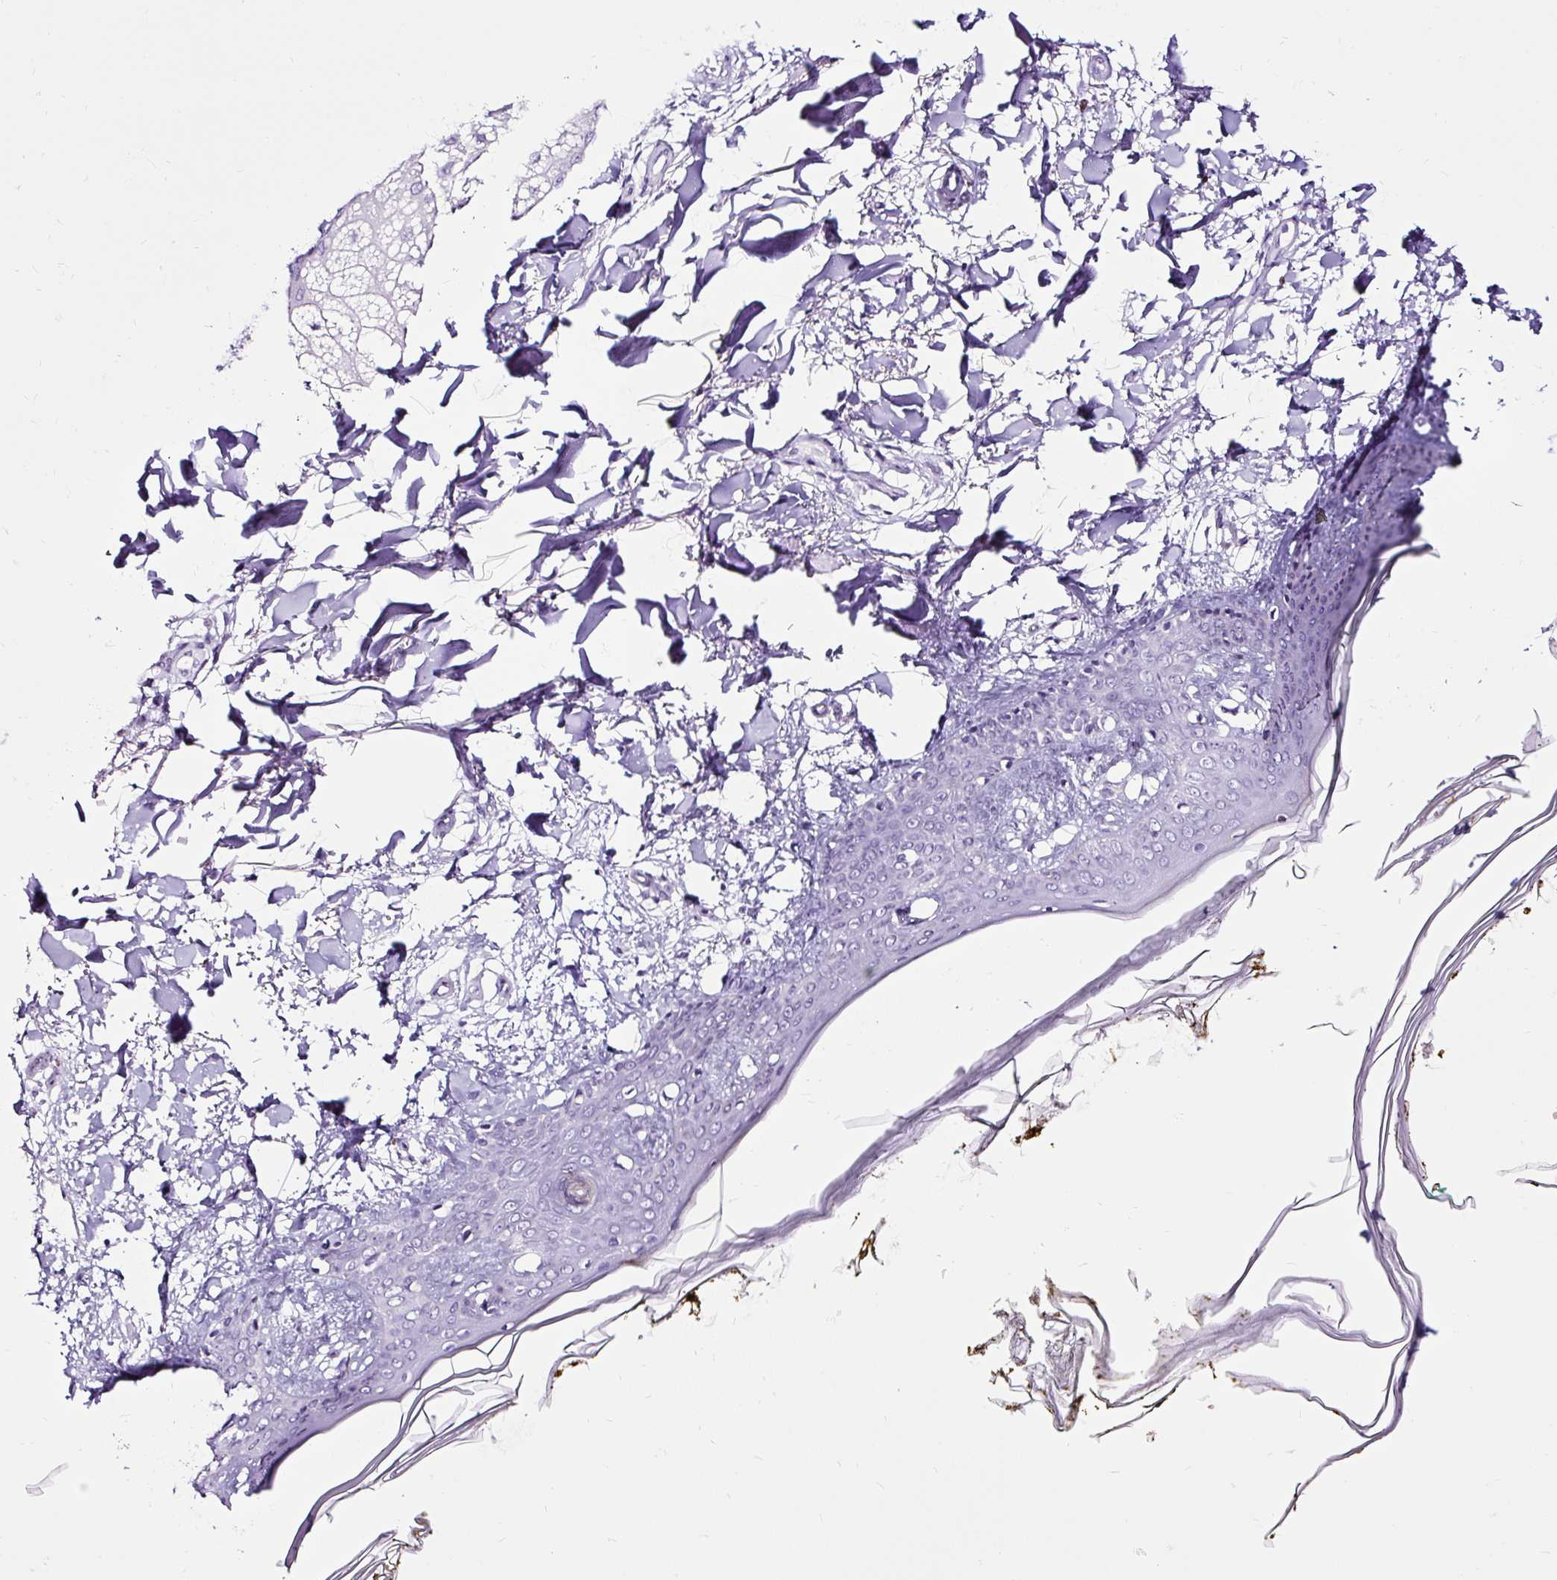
{"staining": {"intensity": "negative", "quantity": "none", "location": "none"}, "tissue": "skin", "cell_type": "Fibroblasts", "image_type": "normal", "snomed": [{"axis": "morphology", "description": "Normal tissue, NOS"}, {"axis": "topography", "description": "Skin"}], "caption": "Immunohistochemistry (IHC) histopathology image of normal skin stained for a protein (brown), which shows no staining in fibroblasts. (Immunohistochemistry, brightfield microscopy, high magnification).", "gene": "SLC7A8", "patient": {"sex": "female", "age": 34}}